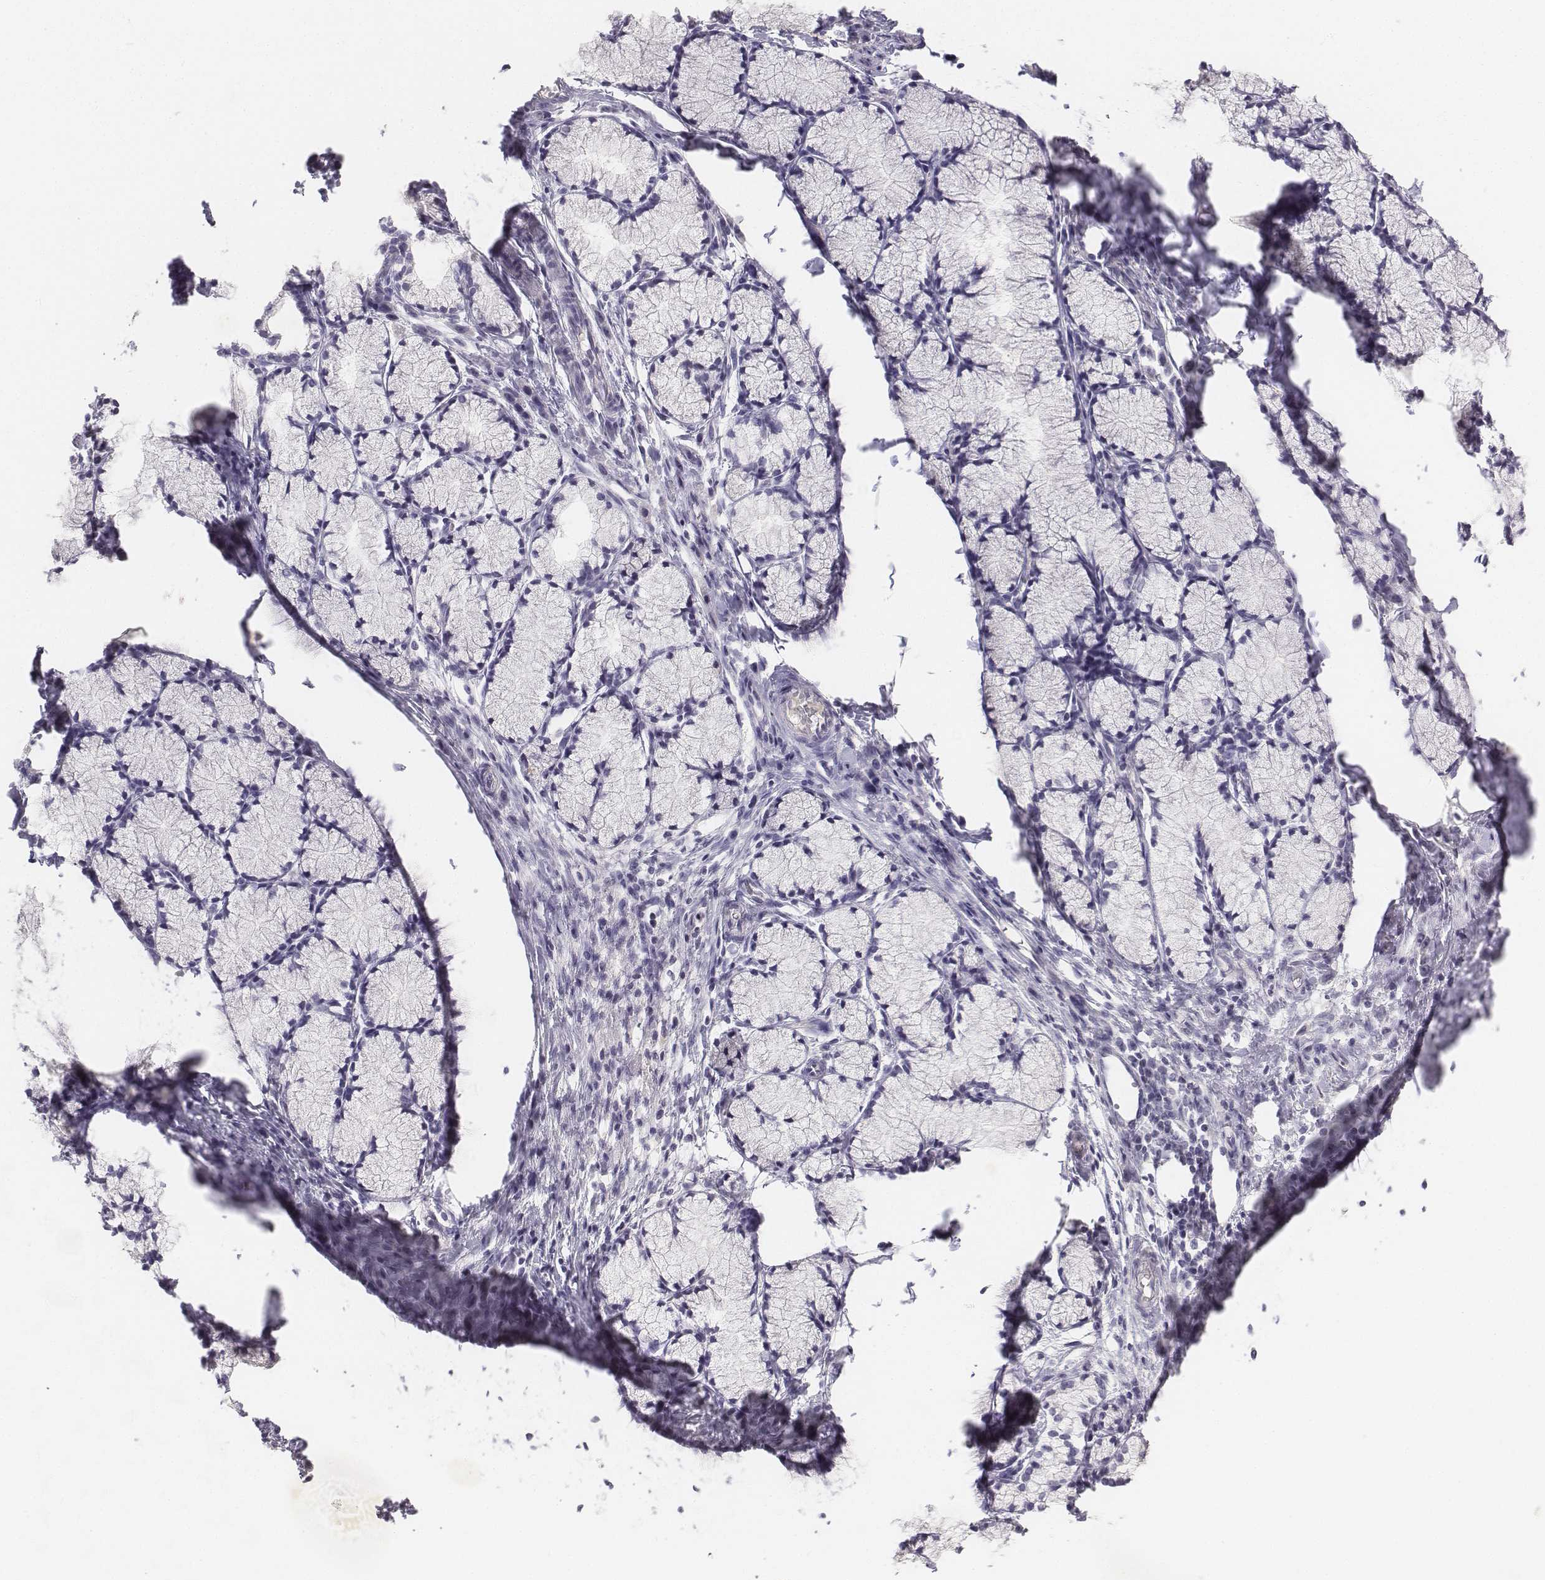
{"staining": {"intensity": "negative", "quantity": "none", "location": "none"}, "tissue": "stomach cancer", "cell_type": "Tumor cells", "image_type": "cancer", "snomed": [{"axis": "morphology", "description": "Adenocarcinoma, NOS"}, {"axis": "topography", "description": "Stomach"}], "caption": "Stomach cancer (adenocarcinoma) was stained to show a protein in brown. There is no significant positivity in tumor cells. (Brightfield microscopy of DAB IHC at high magnification).", "gene": "UCN2", "patient": {"sex": "male", "age": 47}}